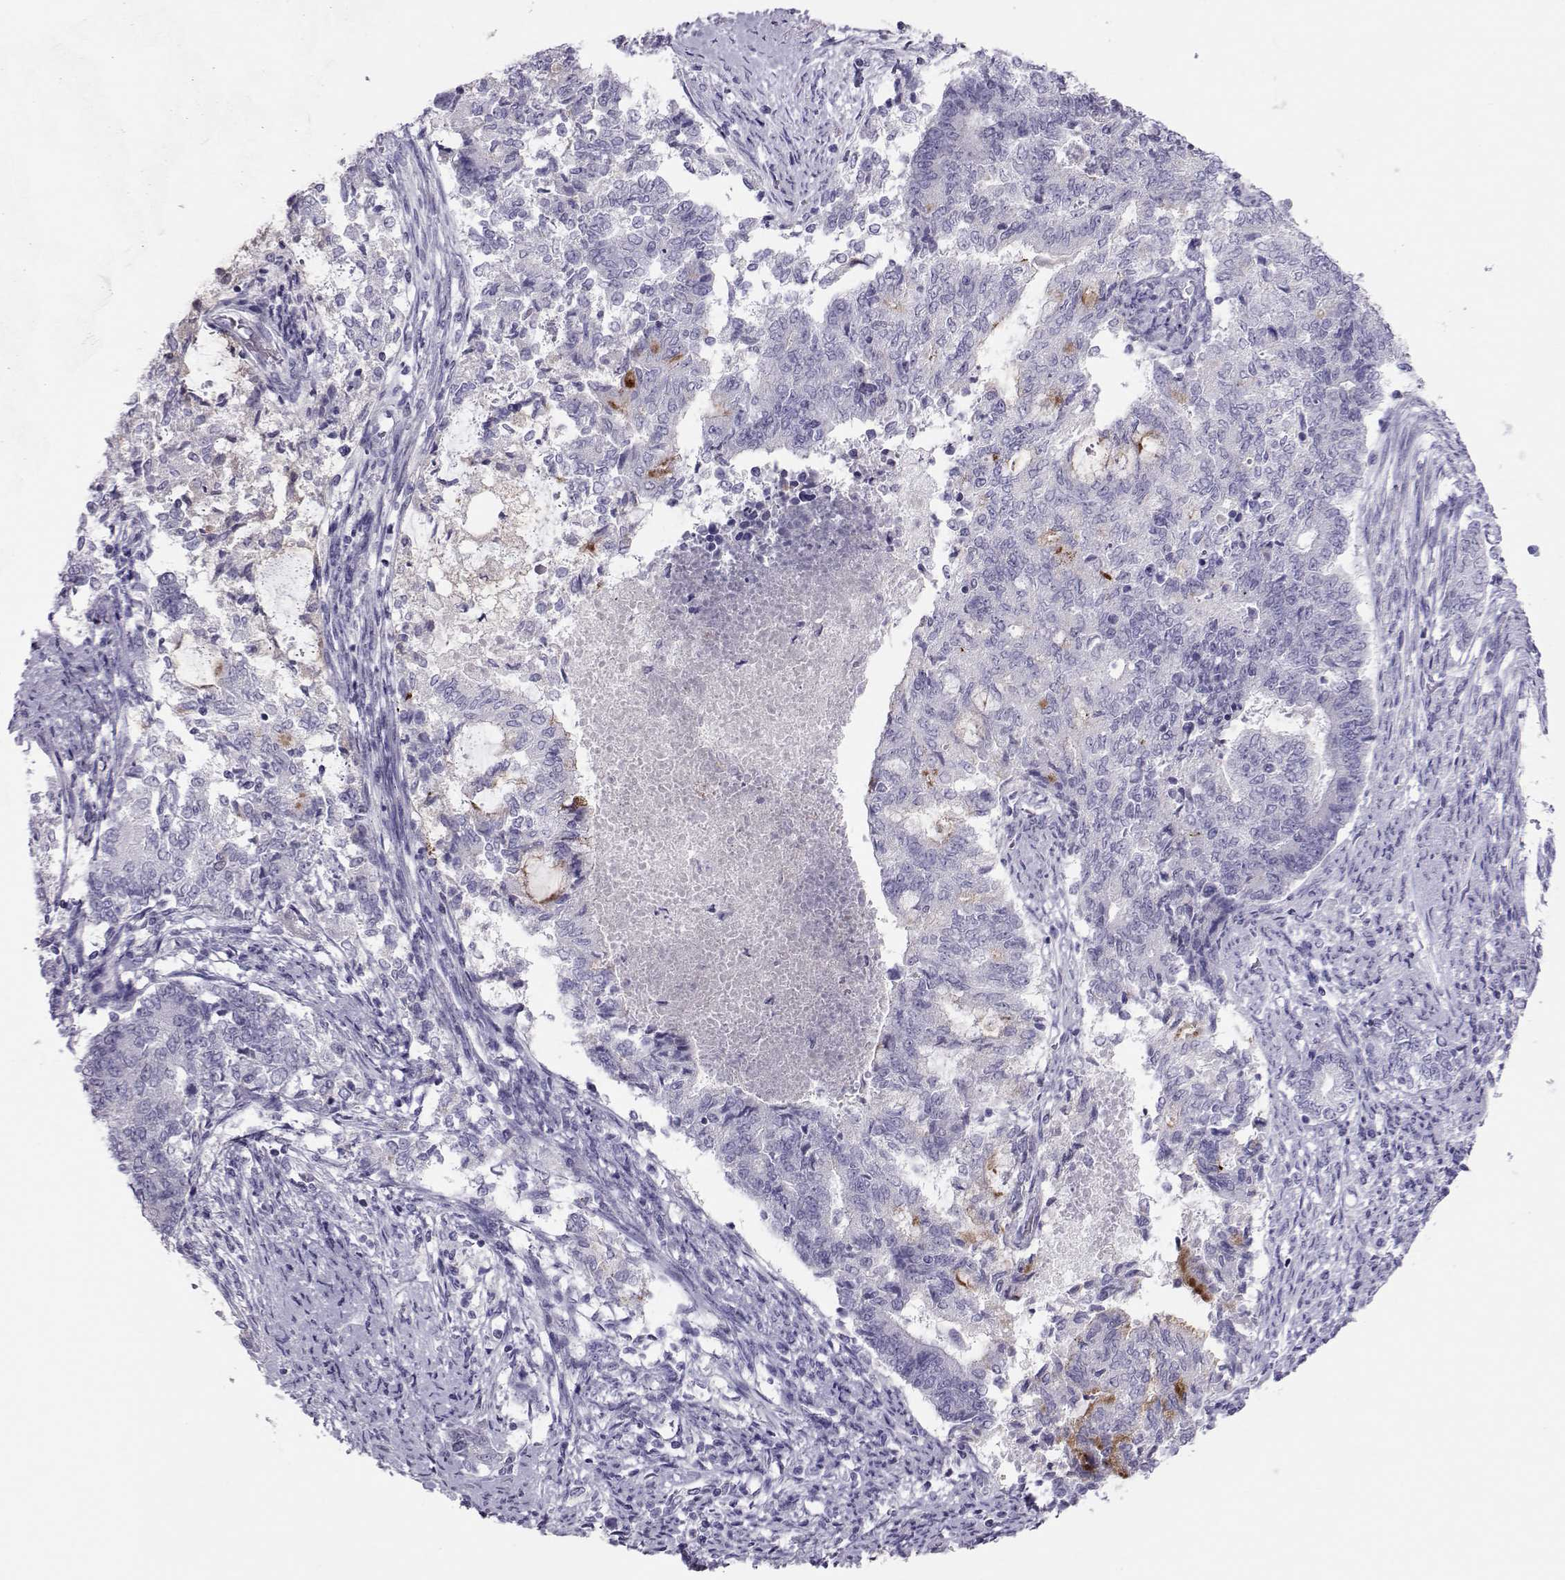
{"staining": {"intensity": "moderate", "quantity": "<25%", "location": "cytoplasmic/membranous"}, "tissue": "endometrial cancer", "cell_type": "Tumor cells", "image_type": "cancer", "snomed": [{"axis": "morphology", "description": "Adenocarcinoma, NOS"}, {"axis": "topography", "description": "Endometrium"}], "caption": "IHC (DAB) staining of human adenocarcinoma (endometrial) reveals moderate cytoplasmic/membranous protein staining in about <25% of tumor cells.", "gene": "TRPM7", "patient": {"sex": "female", "age": 65}}